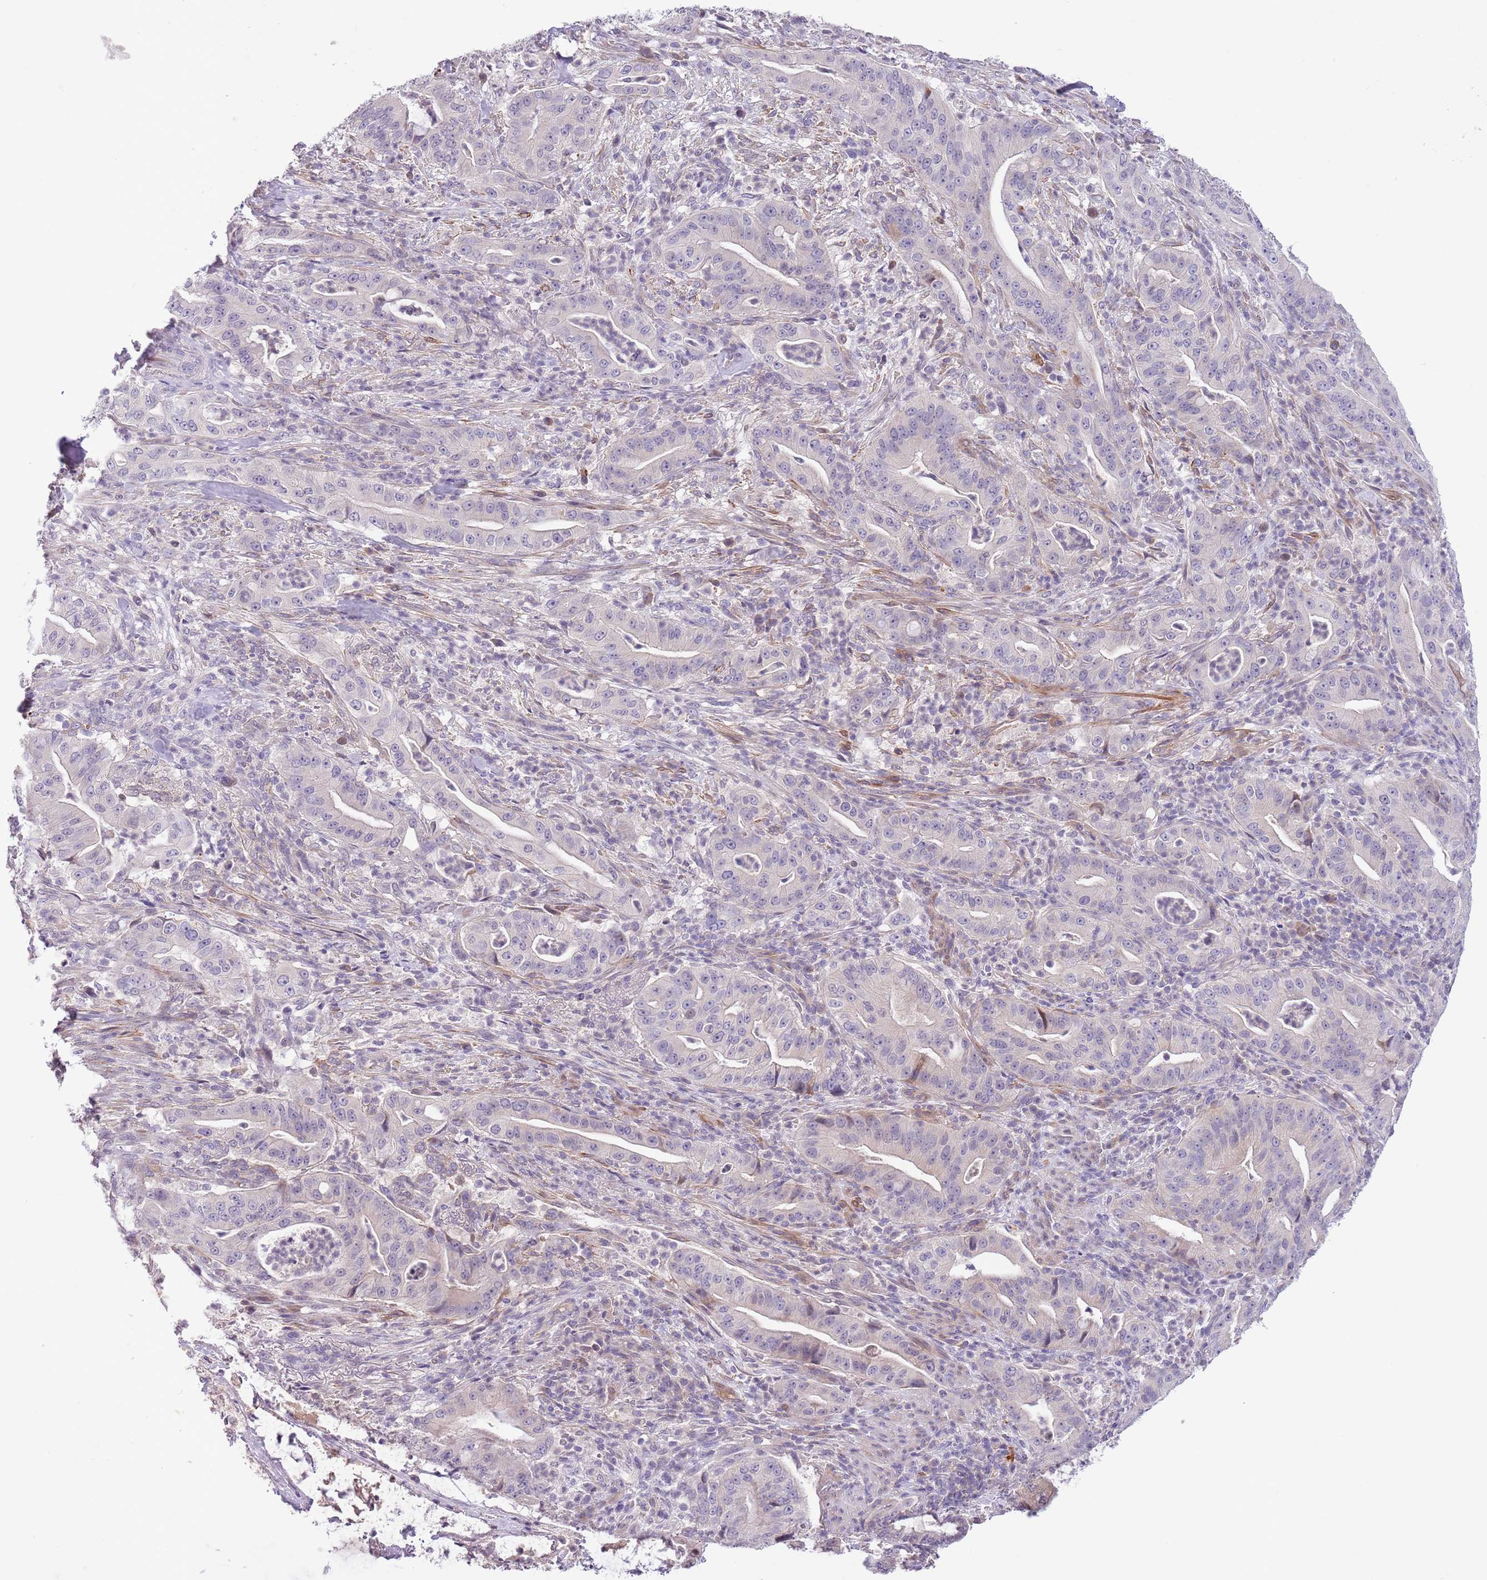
{"staining": {"intensity": "negative", "quantity": "none", "location": "none"}, "tissue": "pancreatic cancer", "cell_type": "Tumor cells", "image_type": "cancer", "snomed": [{"axis": "morphology", "description": "Adenocarcinoma, NOS"}, {"axis": "topography", "description": "Pancreas"}], "caption": "Pancreatic cancer stained for a protein using IHC demonstrates no positivity tumor cells.", "gene": "ZNF658", "patient": {"sex": "male", "age": 71}}